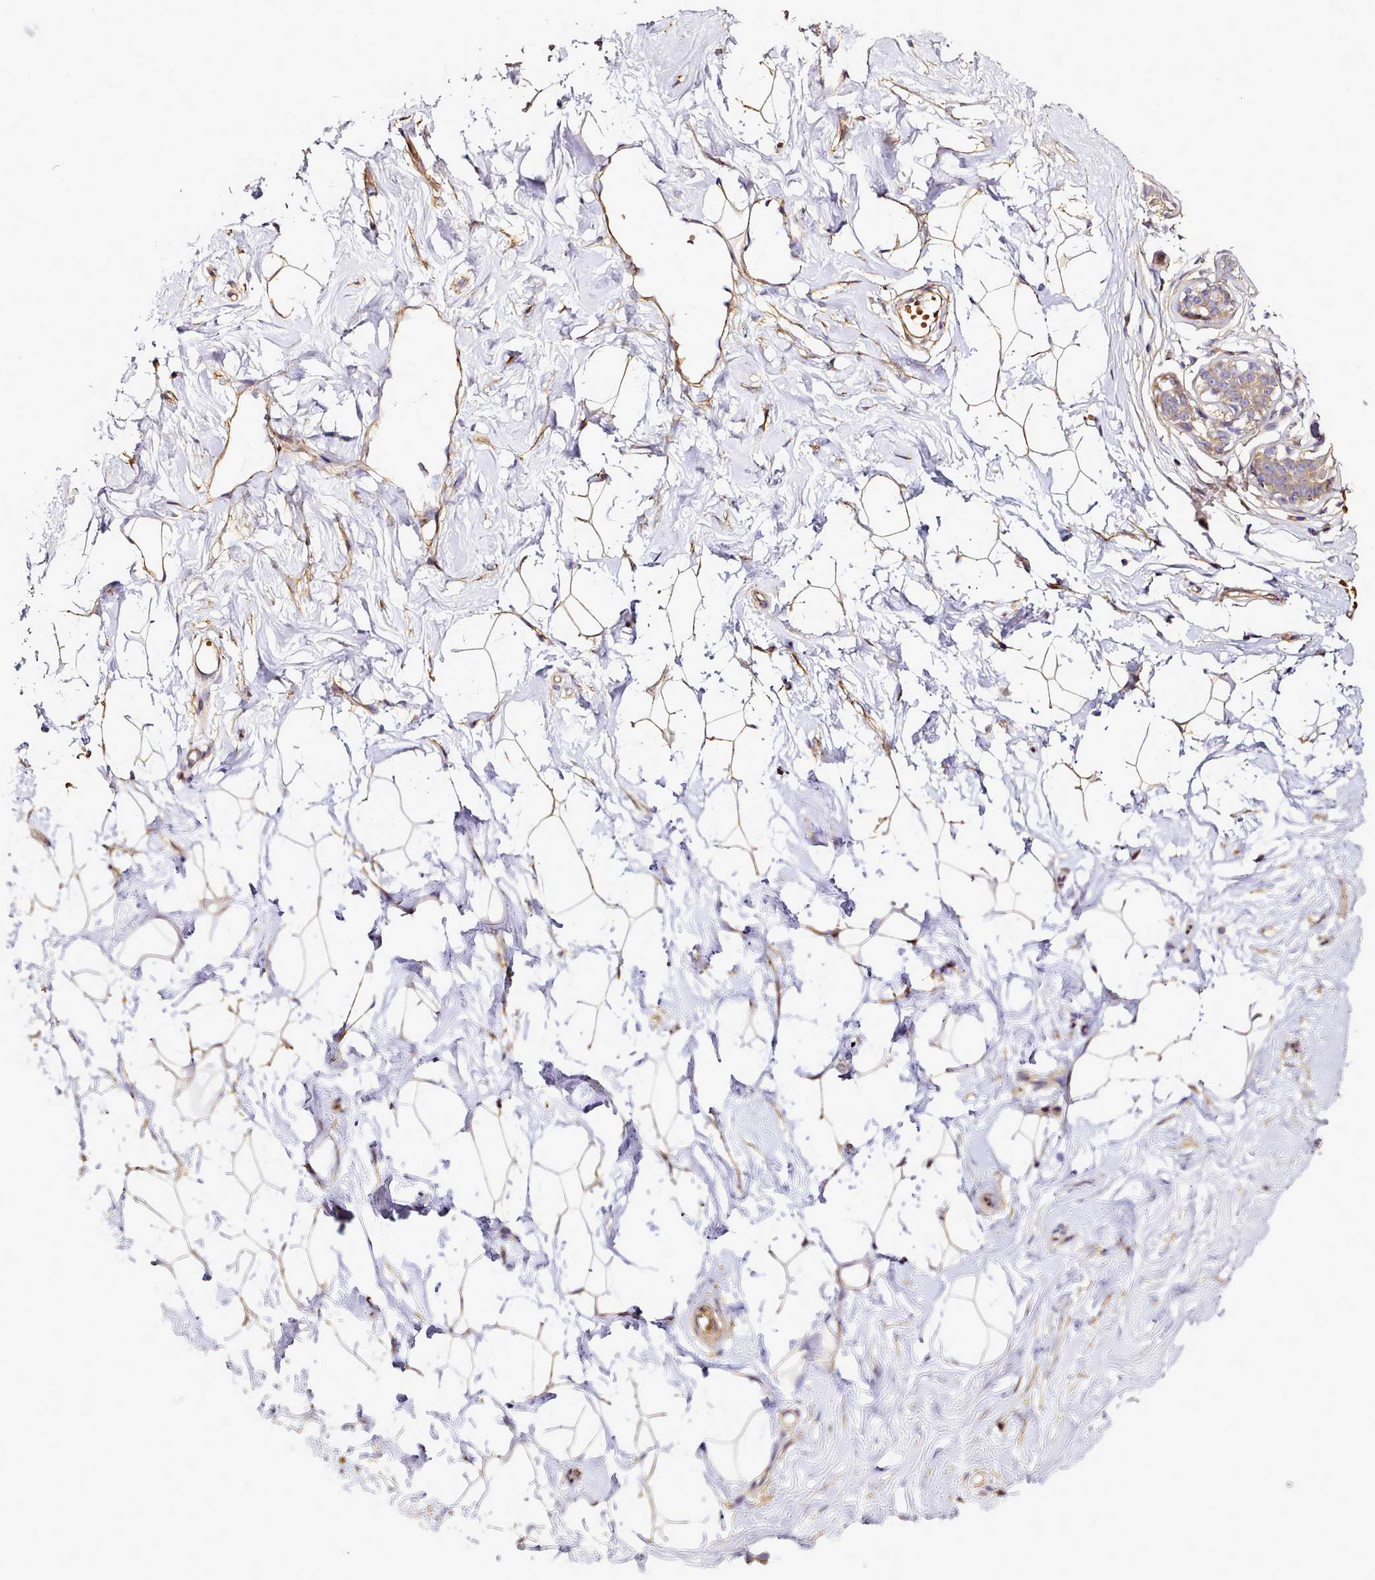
{"staining": {"intensity": "weak", "quantity": ">75%", "location": "cytoplasmic/membranous"}, "tissue": "breast", "cell_type": "Adipocytes", "image_type": "normal", "snomed": [{"axis": "morphology", "description": "Normal tissue, NOS"}, {"axis": "morphology", "description": "Adenoma, NOS"}, {"axis": "topography", "description": "Breast"}], "caption": "Breast stained with immunohistochemistry (IHC) displays weak cytoplasmic/membranous staining in about >75% of adipocytes.", "gene": "NBPF10", "patient": {"sex": "female", "age": 23}}